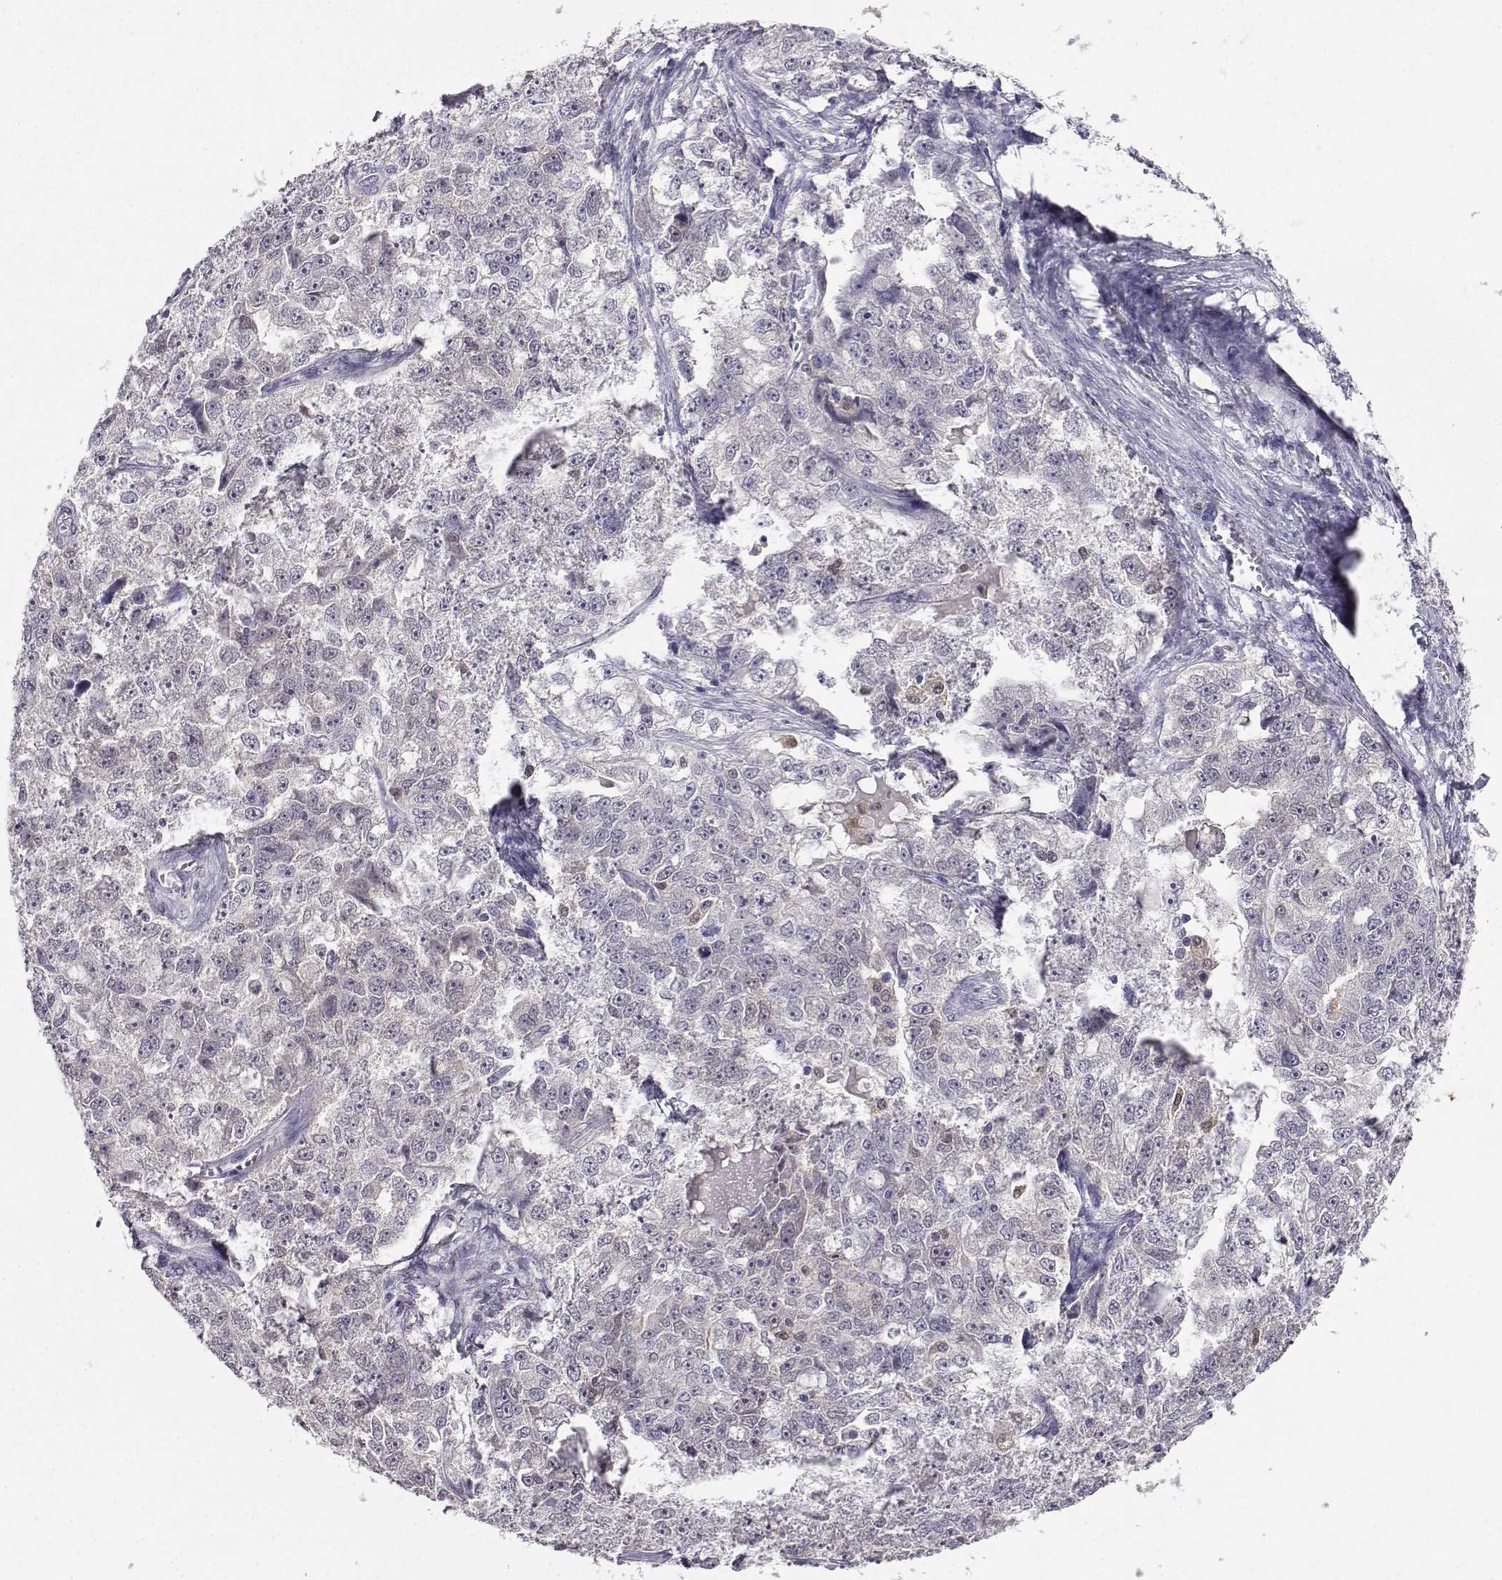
{"staining": {"intensity": "negative", "quantity": "none", "location": "none"}, "tissue": "ovarian cancer", "cell_type": "Tumor cells", "image_type": "cancer", "snomed": [{"axis": "morphology", "description": "Cystadenocarcinoma, serous, NOS"}, {"axis": "topography", "description": "Ovary"}], "caption": "Immunohistochemistry (IHC) of ovarian serous cystadenocarcinoma reveals no positivity in tumor cells.", "gene": "AKR1B1", "patient": {"sex": "female", "age": 51}}